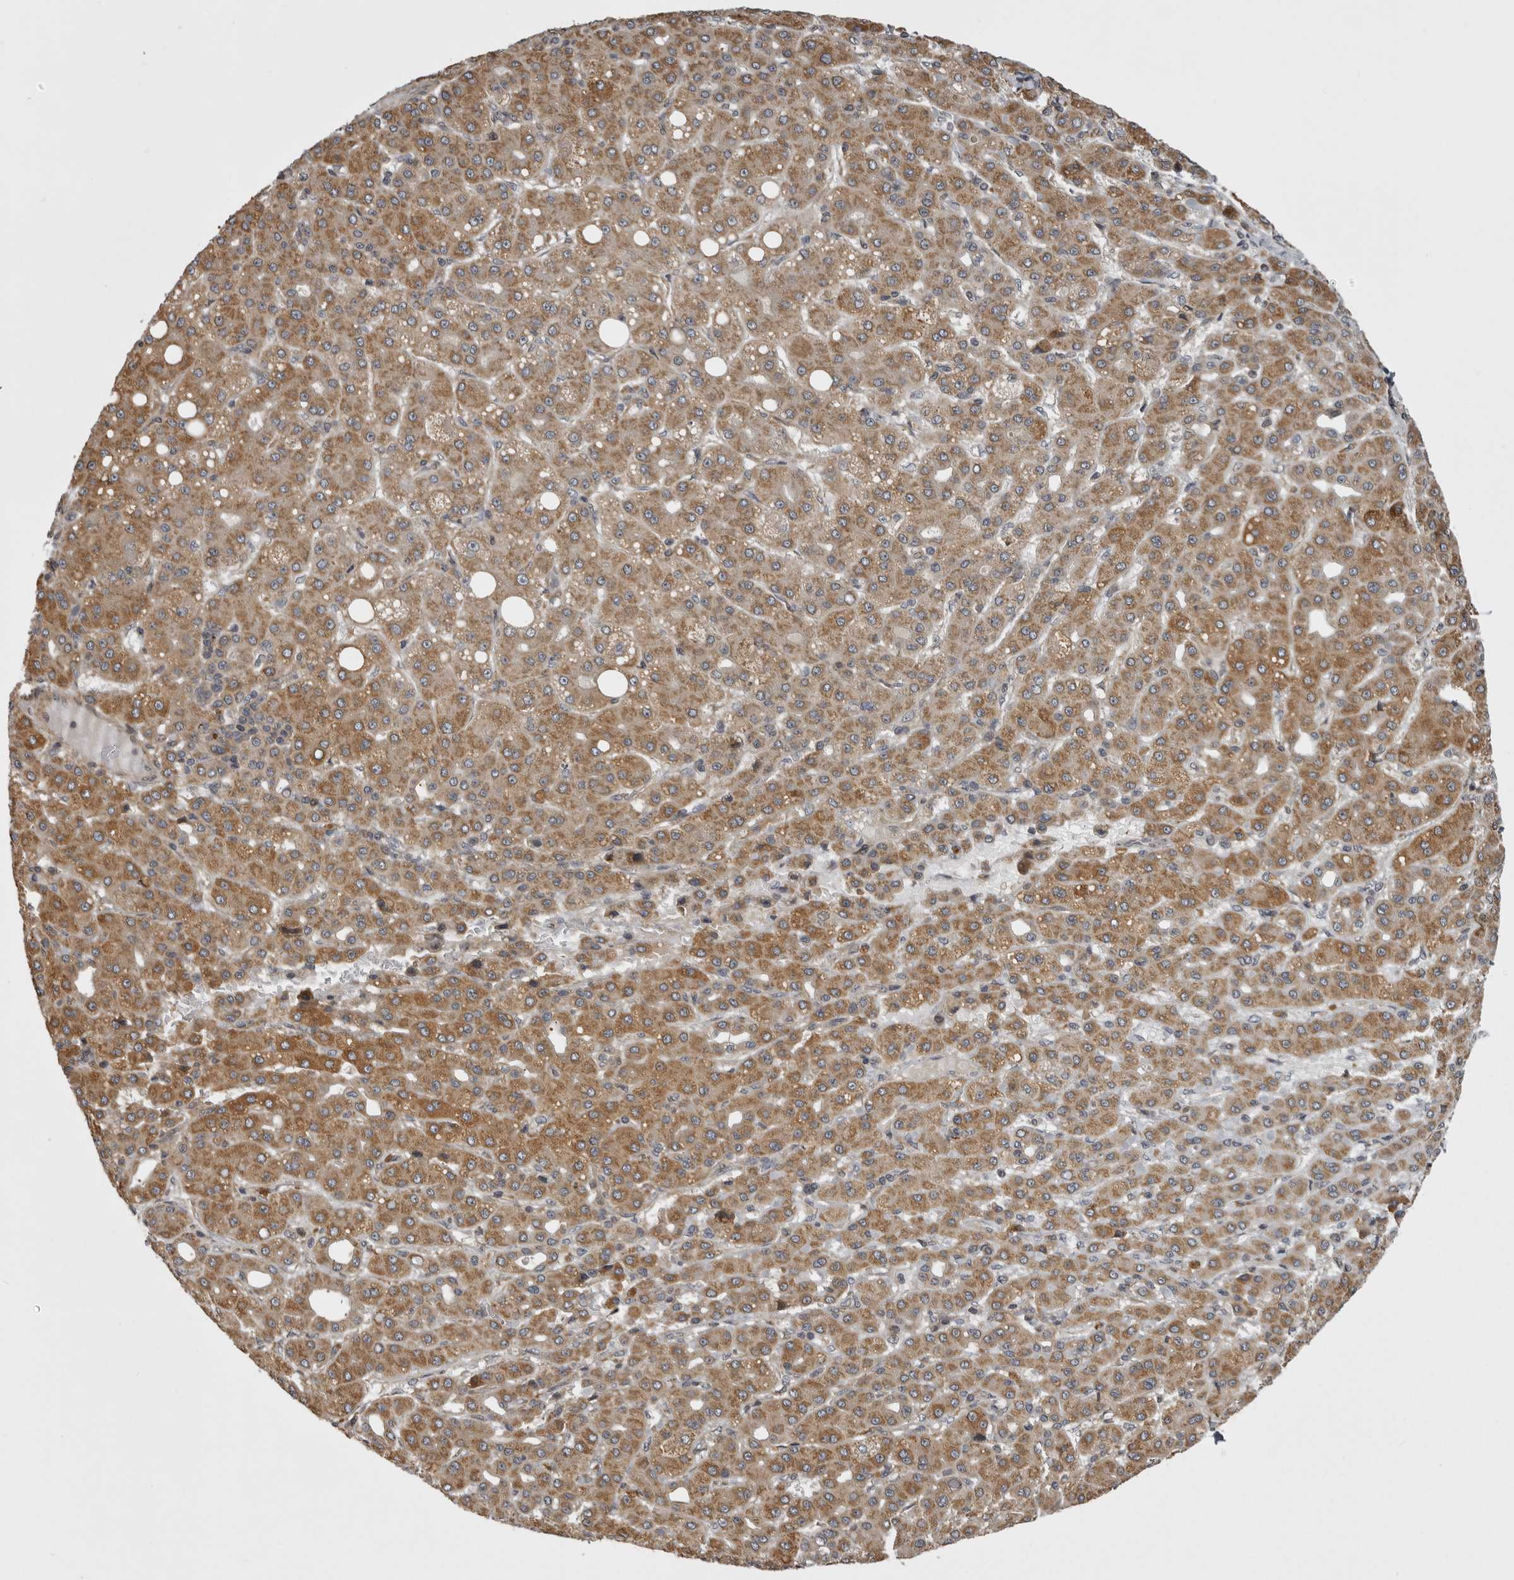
{"staining": {"intensity": "moderate", "quantity": ">75%", "location": "cytoplasmic/membranous"}, "tissue": "liver cancer", "cell_type": "Tumor cells", "image_type": "cancer", "snomed": [{"axis": "morphology", "description": "Carcinoma, Hepatocellular, NOS"}, {"axis": "topography", "description": "Liver"}], "caption": "Tumor cells display medium levels of moderate cytoplasmic/membranous expression in about >75% of cells in human hepatocellular carcinoma (liver). (DAB (3,3'-diaminobenzidine) IHC, brown staining for protein, blue staining for nuclei).", "gene": "ZNRF1", "patient": {"sex": "male", "age": 65}}